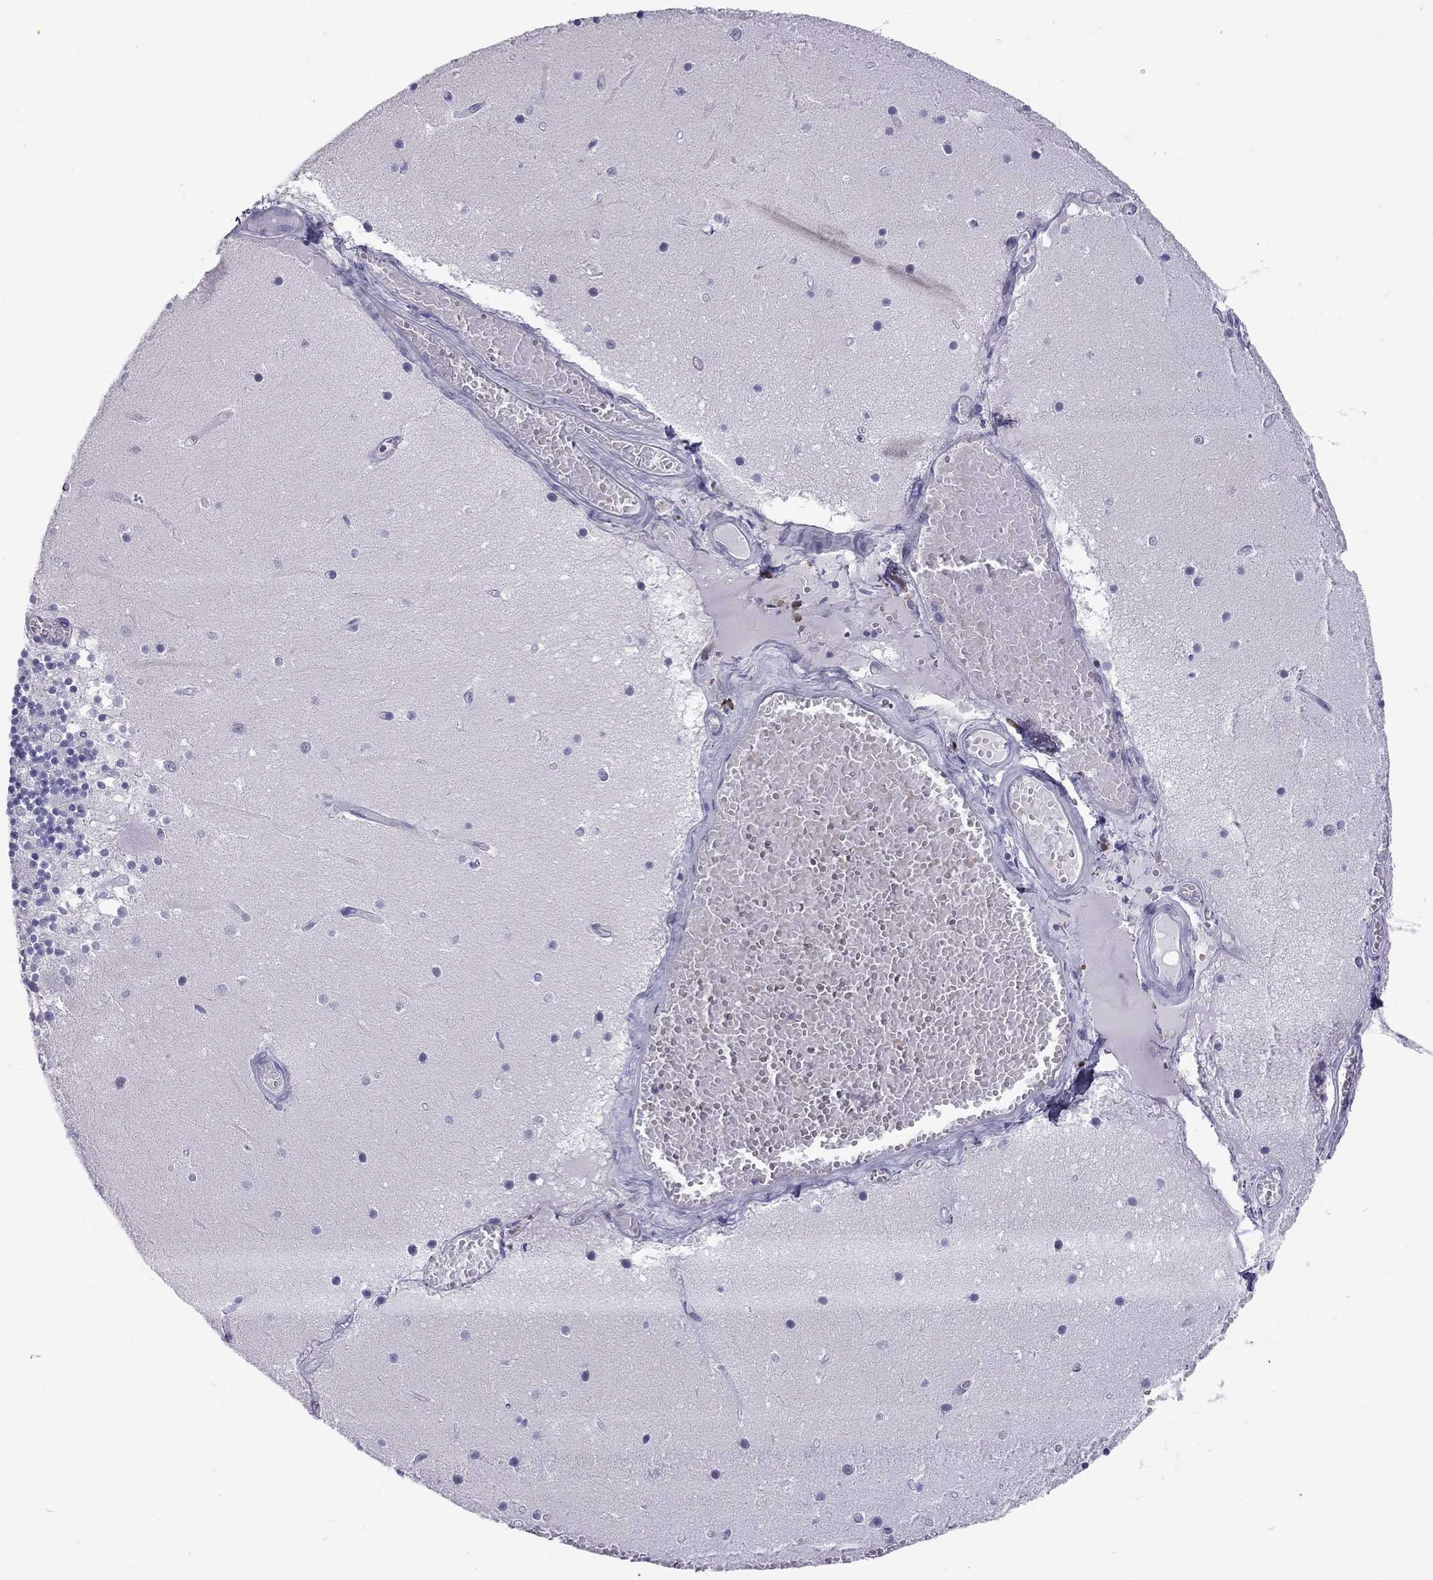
{"staining": {"intensity": "negative", "quantity": "none", "location": "none"}, "tissue": "cerebellum", "cell_type": "Cells in granular layer", "image_type": "normal", "snomed": [{"axis": "morphology", "description": "Normal tissue, NOS"}, {"axis": "topography", "description": "Cerebellum"}], "caption": "This is a micrograph of immunohistochemistry staining of unremarkable cerebellum, which shows no staining in cells in granular layer.", "gene": "STAG3", "patient": {"sex": "female", "age": 28}}